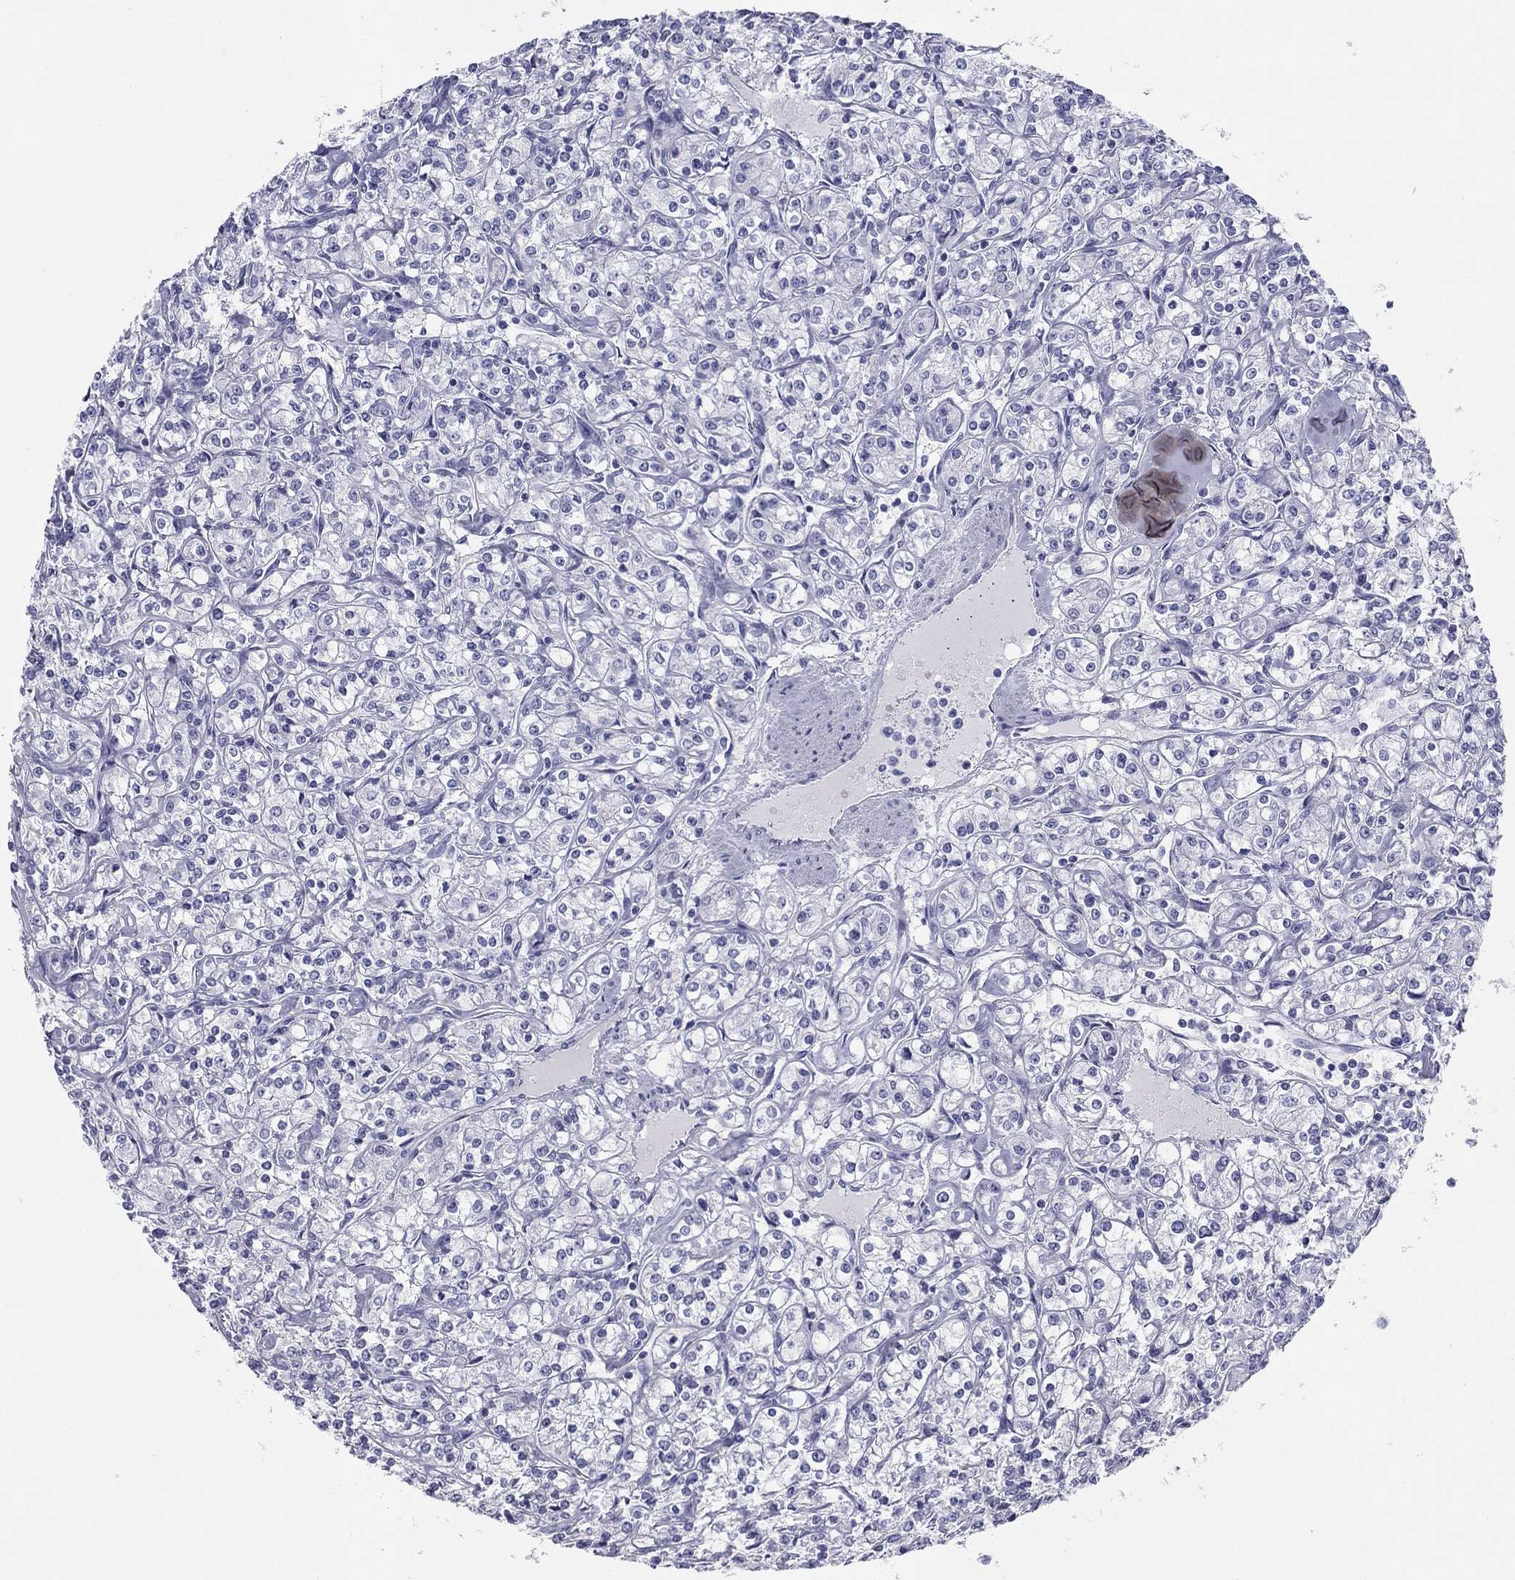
{"staining": {"intensity": "negative", "quantity": "none", "location": "none"}, "tissue": "renal cancer", "cell_type": "Tumor cells", "image_type": "cancer", "snomed": [{"axis": "morphology", "description": "Adenocarcinoma, NOS"}, {"axis": "topography", "description": "Kidney"}], "caption": "Micrograph shows no protein expression in tumor cells of renal adenocarcinoma tissue.", "gene": "ZP2", "patient": {"sex": "male", "age": 77}}